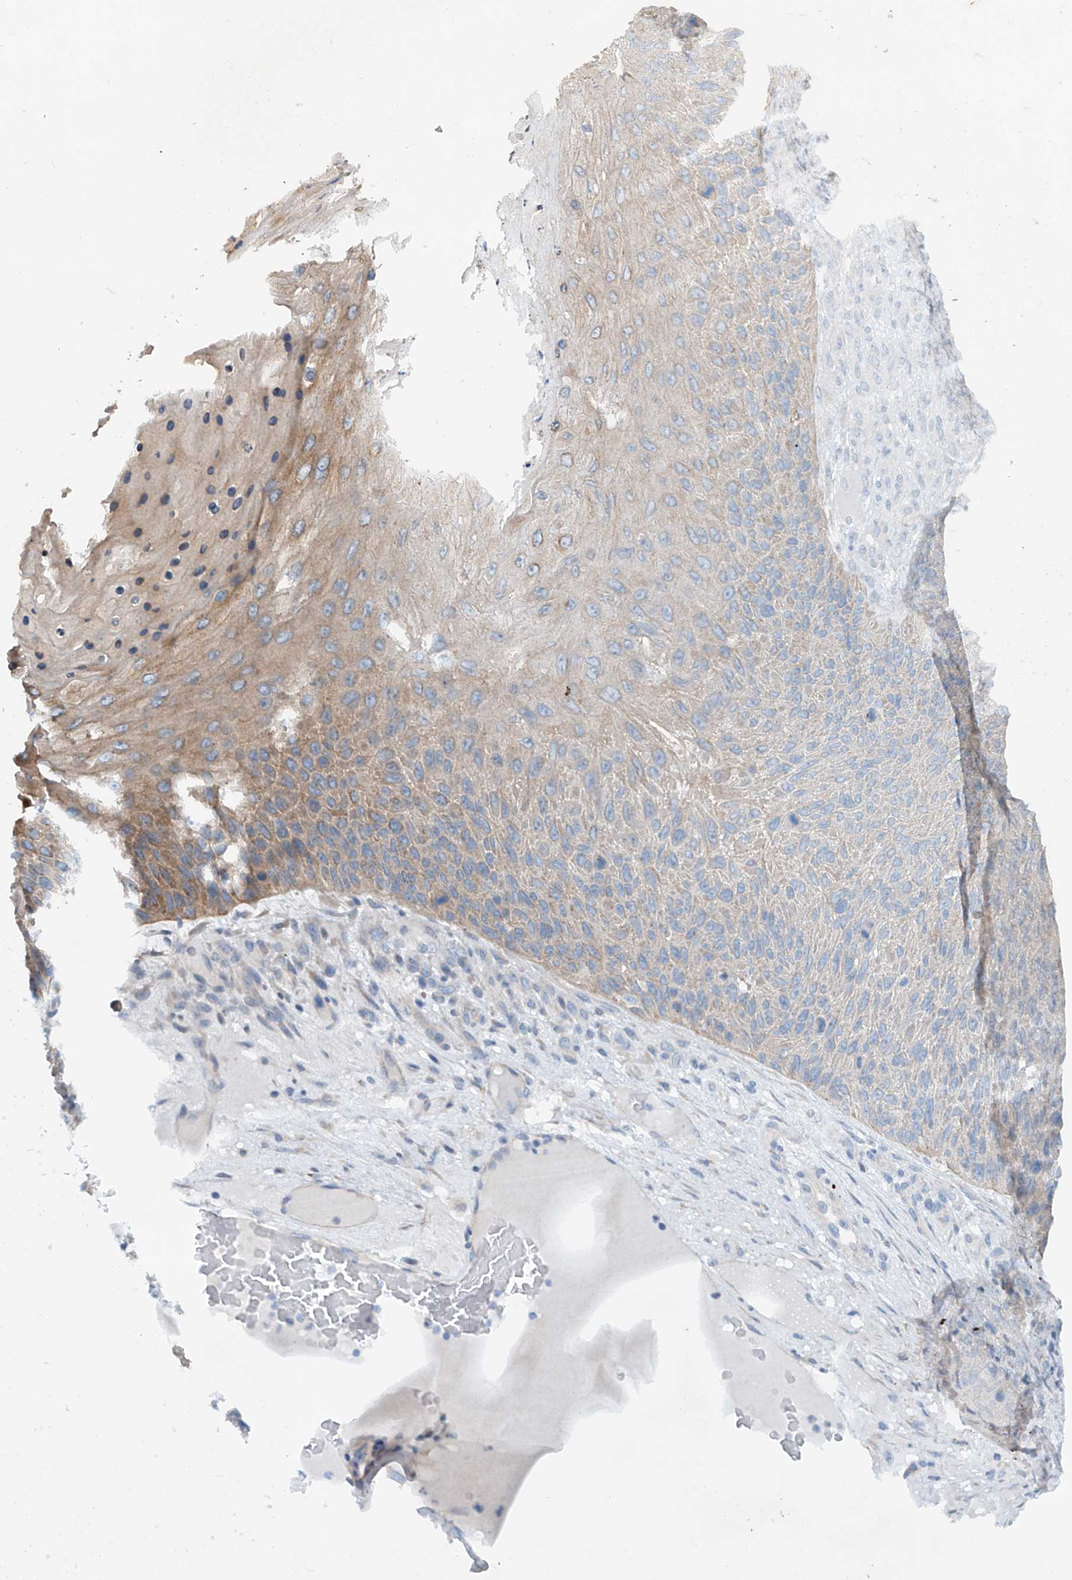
{"staining": {"intensity": "moderate", "quantity": "<25%", "location": "cytoplasmic/membranous"}, "tissue": "skin cancer", "cell_type": "Tumor cells", "image_type": "cancer", "snomed": [{"axis": "morphology", "description": "Squamous cell carcinoma, NOS"}, {"axis": "topography", "description": "Skin"}], "caption": "Skin cancer (squamous cell carcinoma) stained with DAB immunohistochemistry (IHC) displays low levels of moderate cytoplasmic/membranous staining in about <25% of tumor cells. (IHC, brightfield microscopy, high magnification).", "gene": "CEP85L", "patient": {"sex": "female", "age": 88}}